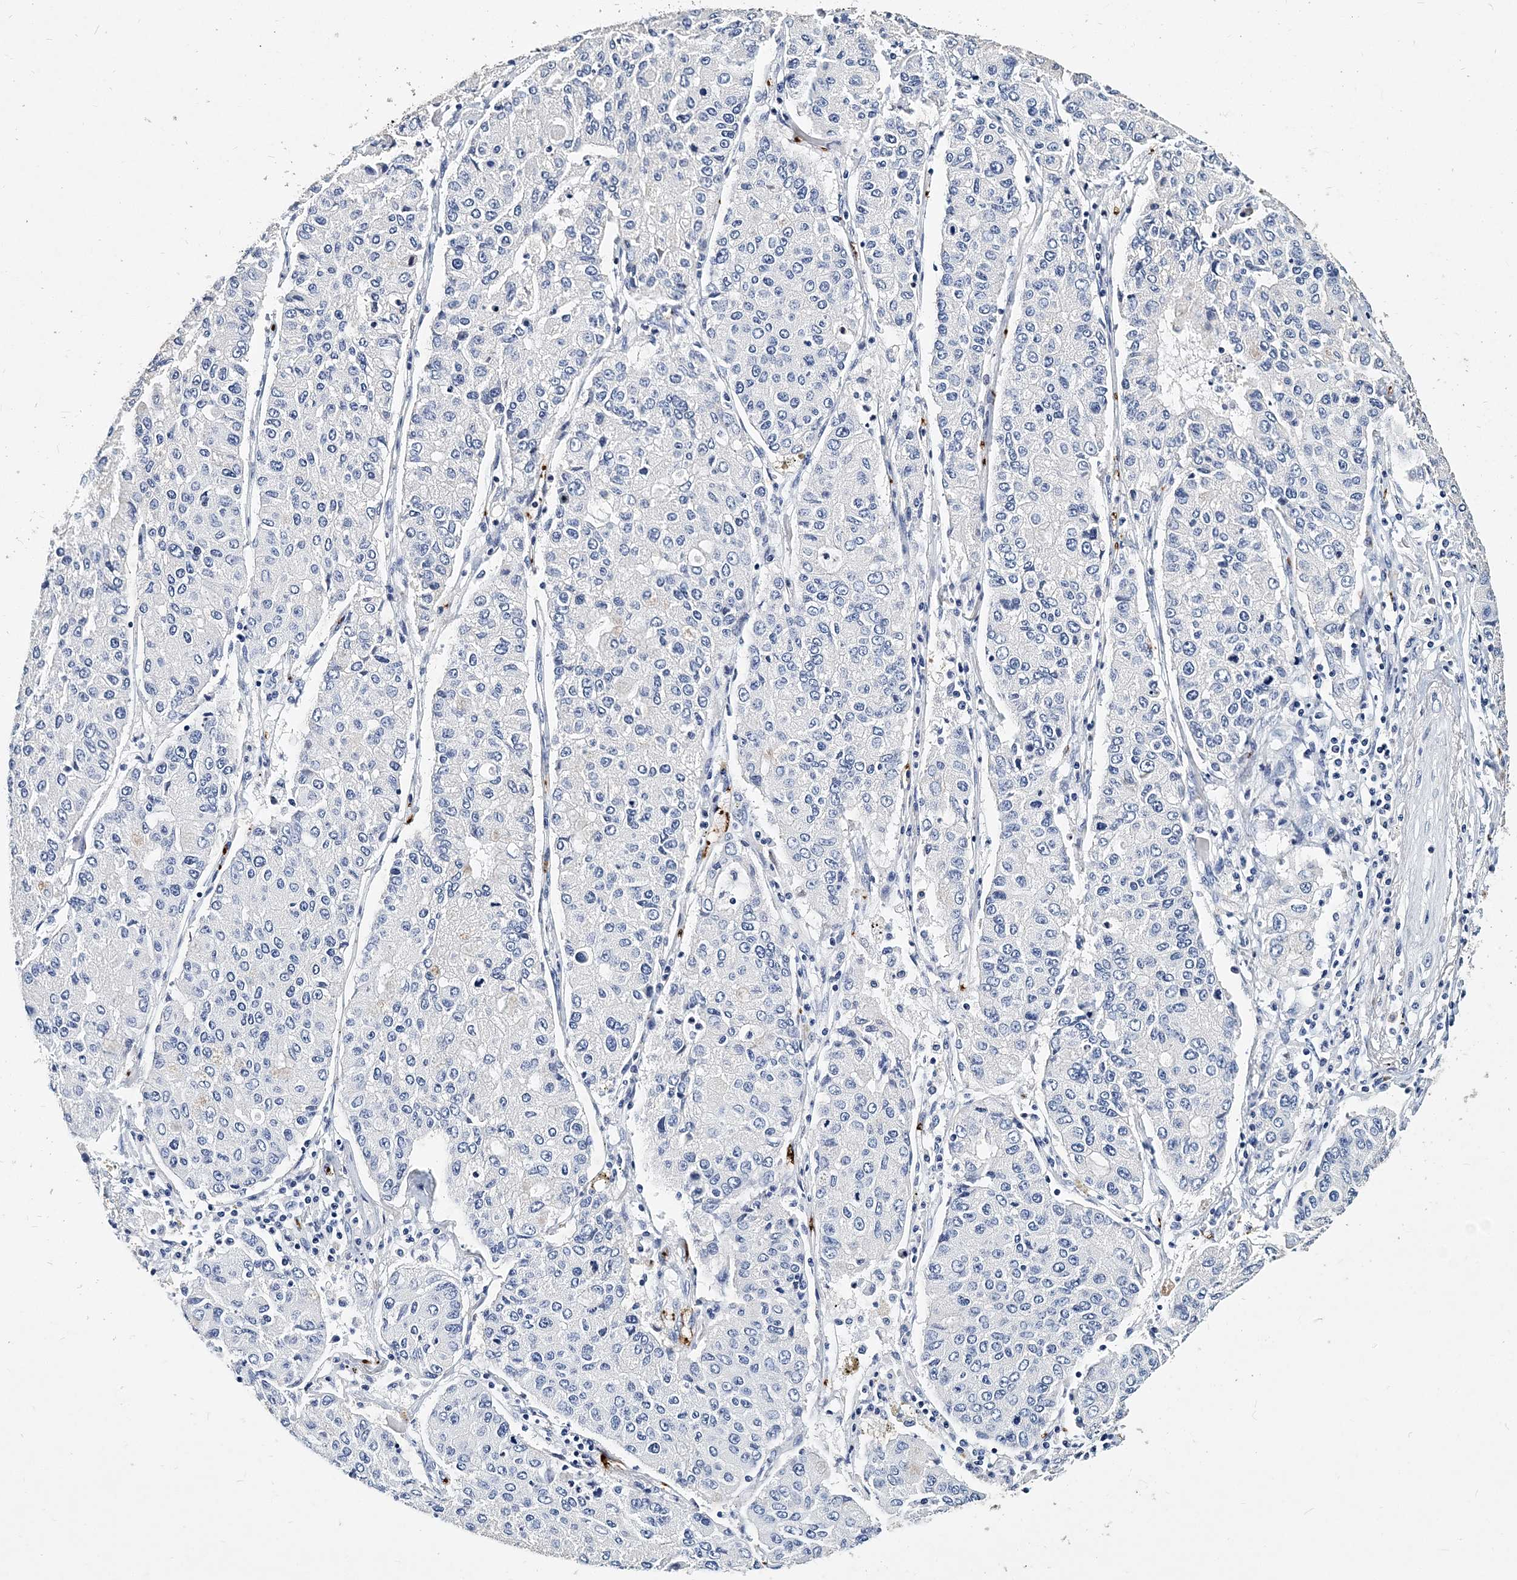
{"staining": {"intensity": "negative", "quantity": "none", "location": "none"}, "tissue": "lung cancer", "cell_type": "Tumor cells", "image_type": "cancer", "snomed": [{"axis": "morphology", "description": "Squamous cell carcinoma, NOS"}, {"axis": "topography", "description": "Lung"}], "caption": "Tumor cells show no significant expression in lung cancer (squamous cell carcinoma).", "gene": "ITGA2B", "patient": {"sex": "male", "age": 74}}